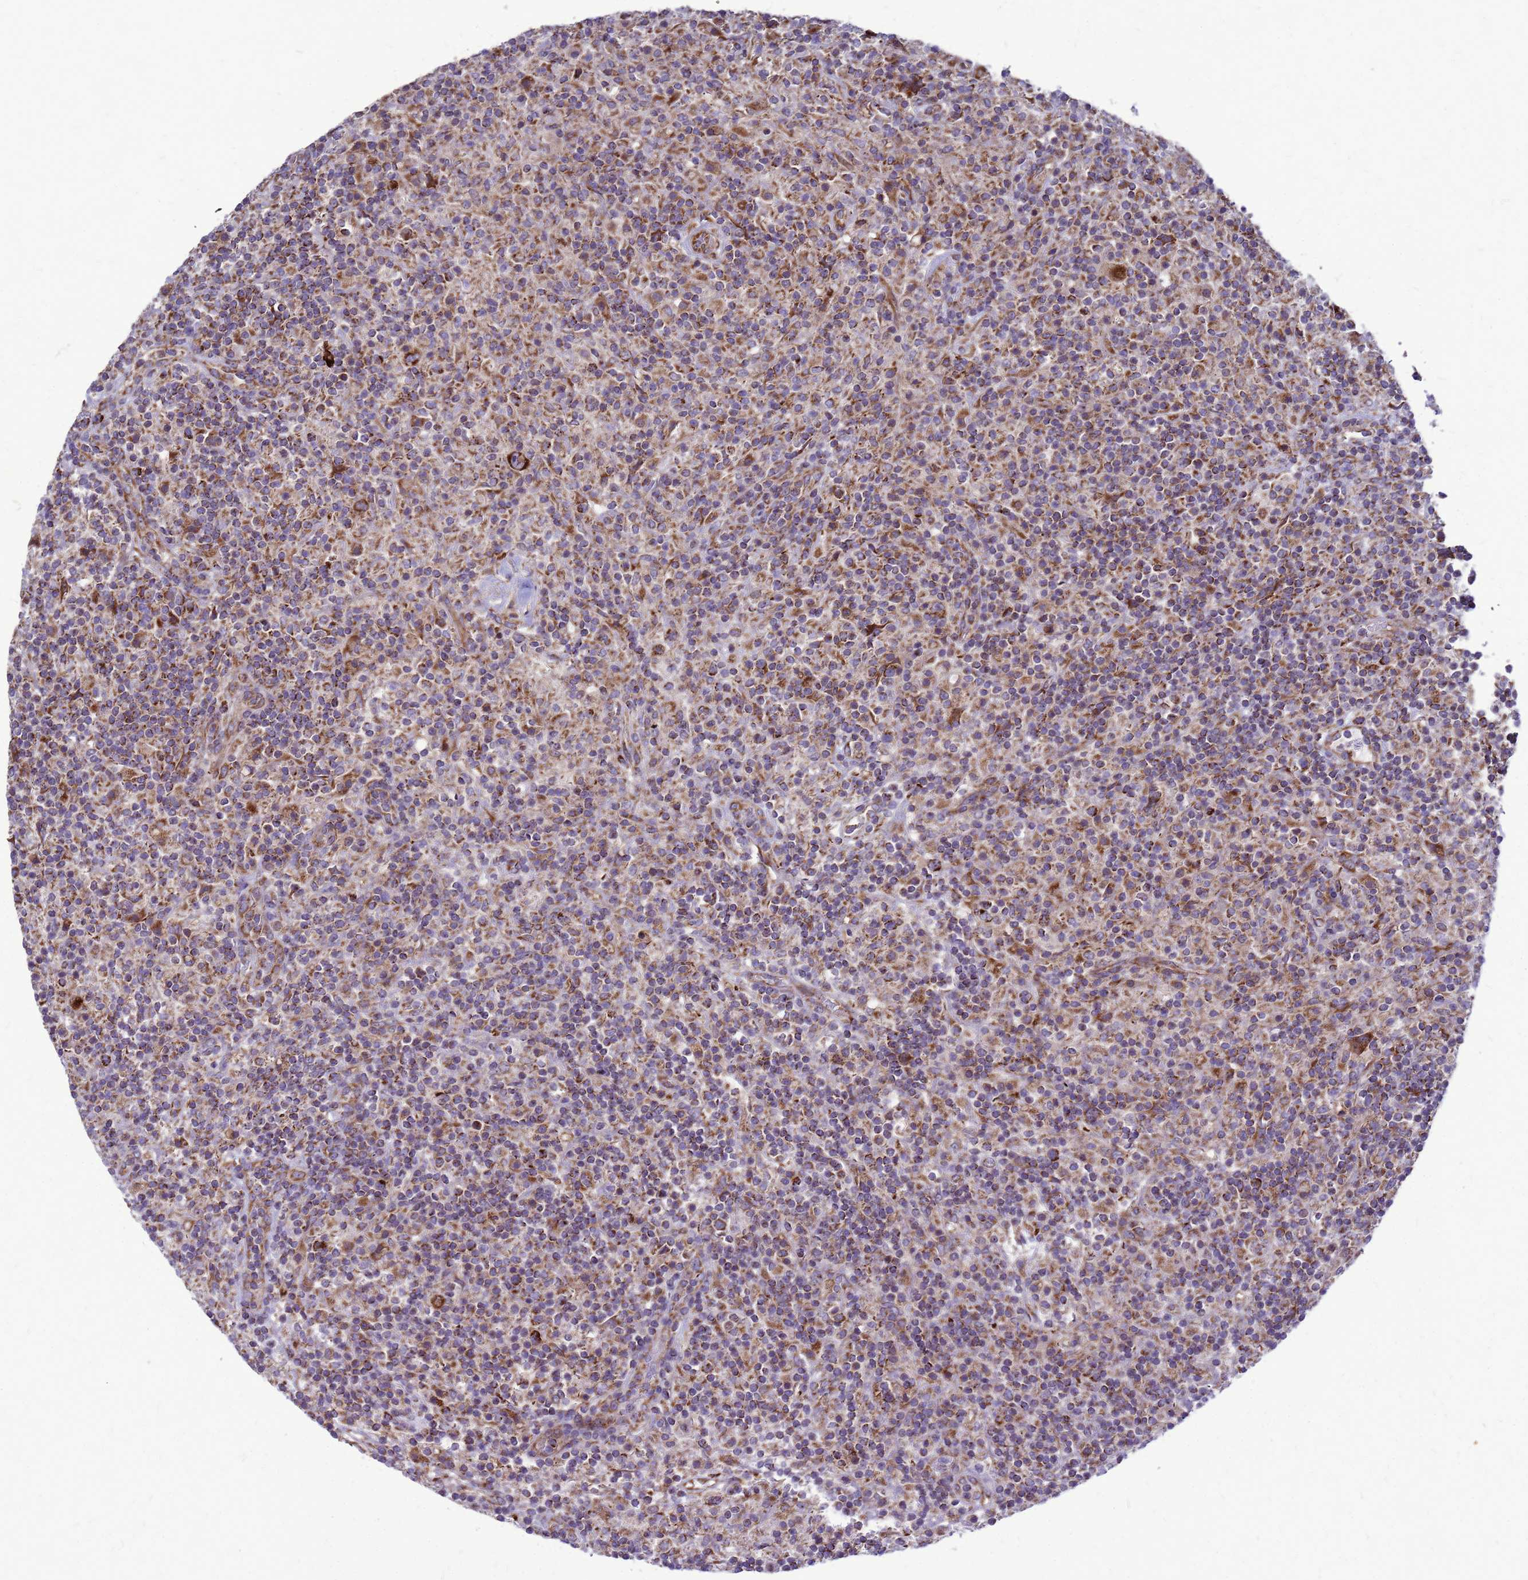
{"staining": {"intensity": "strong", "quantity": ">75%", "location": "cytoplasmic/membranous"}, "tissue": "lymphoma", "cell_type": "Tumor cells", "image_type": "cancer", "snomed": [{"axis": "morphology", "description": "Hodgkin's disease, NOS"}, {"axis": "topography", "description": "Lymph node"}], "caption": "Hodgkin's disease stained for a protein exhibits strong cytoplasmic/membranous positivity in tumor cells. (brown staining indicates protein expression, while blue staining denotes nuclei).", "gene": "FSTL4", "patient": {"sex": "male", "age": 70}}